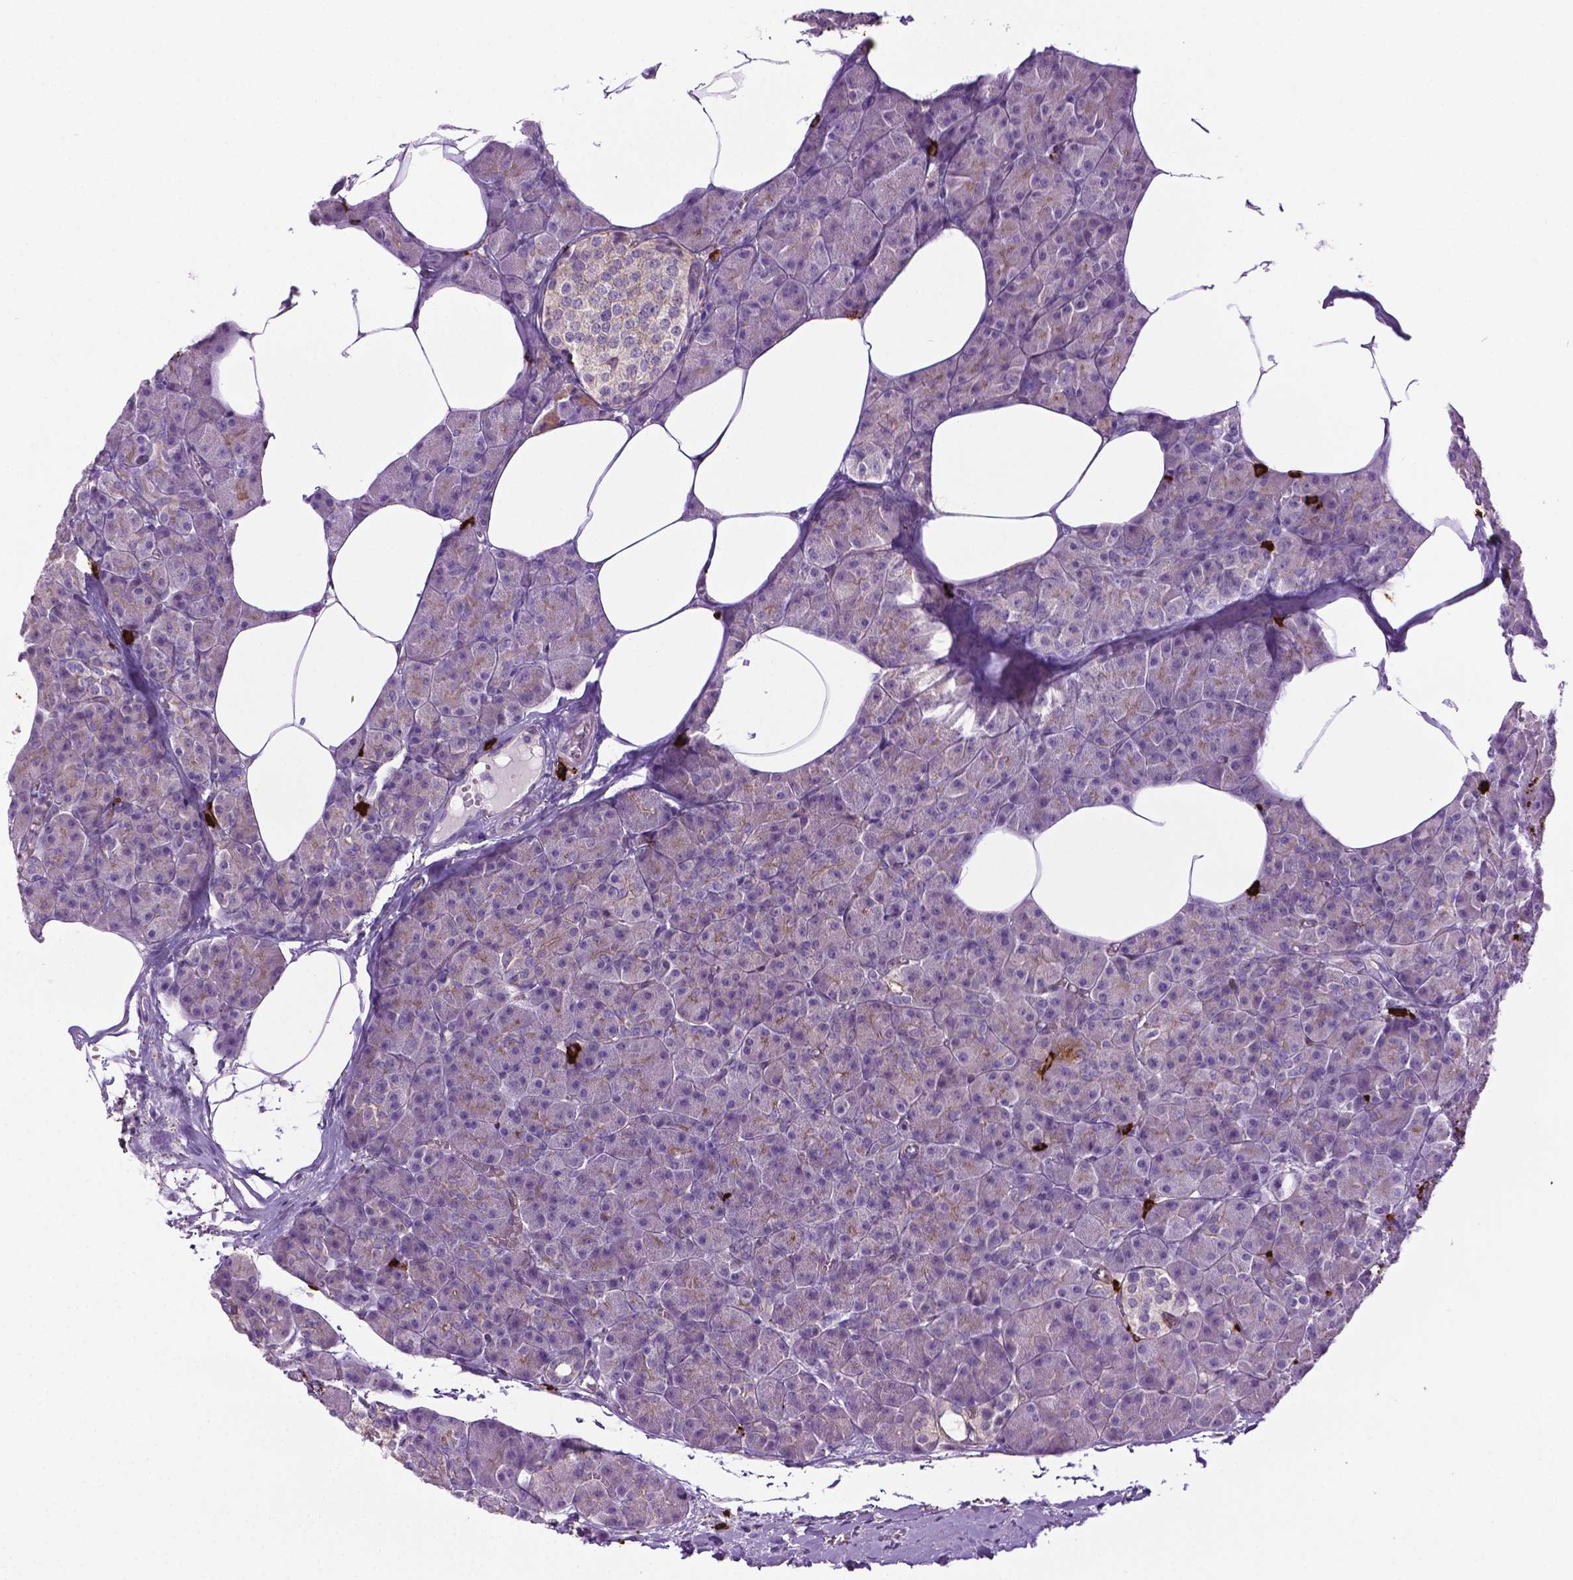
{"staining": {"intensity": "weak", "quantity": "<25%", "location": "cytoplasmic/membranous"}, "tissue": "pancreas", "cell_type": "Exocrine glandular cells", "image_type": "normal", "snomed": [{"axis": "morphology", "description": "Normal tissue, NOS"}, {"axis": "topography", "description": "Pancreas"}], "caption": "Immunohistochemistry histopathology image of unremarkable pancreas: human pancreas stained with DAB (3,3'-diaminobenzidine) reveals no significant protein positivity in exocrine glandular cells. (Brightfield microscopy of DAB (3,3'-diaminobenzidine) immunohistochemistry at high magnification).", "gene": "SPECC1L", "patient": {"sex": "female", "age": 45}}